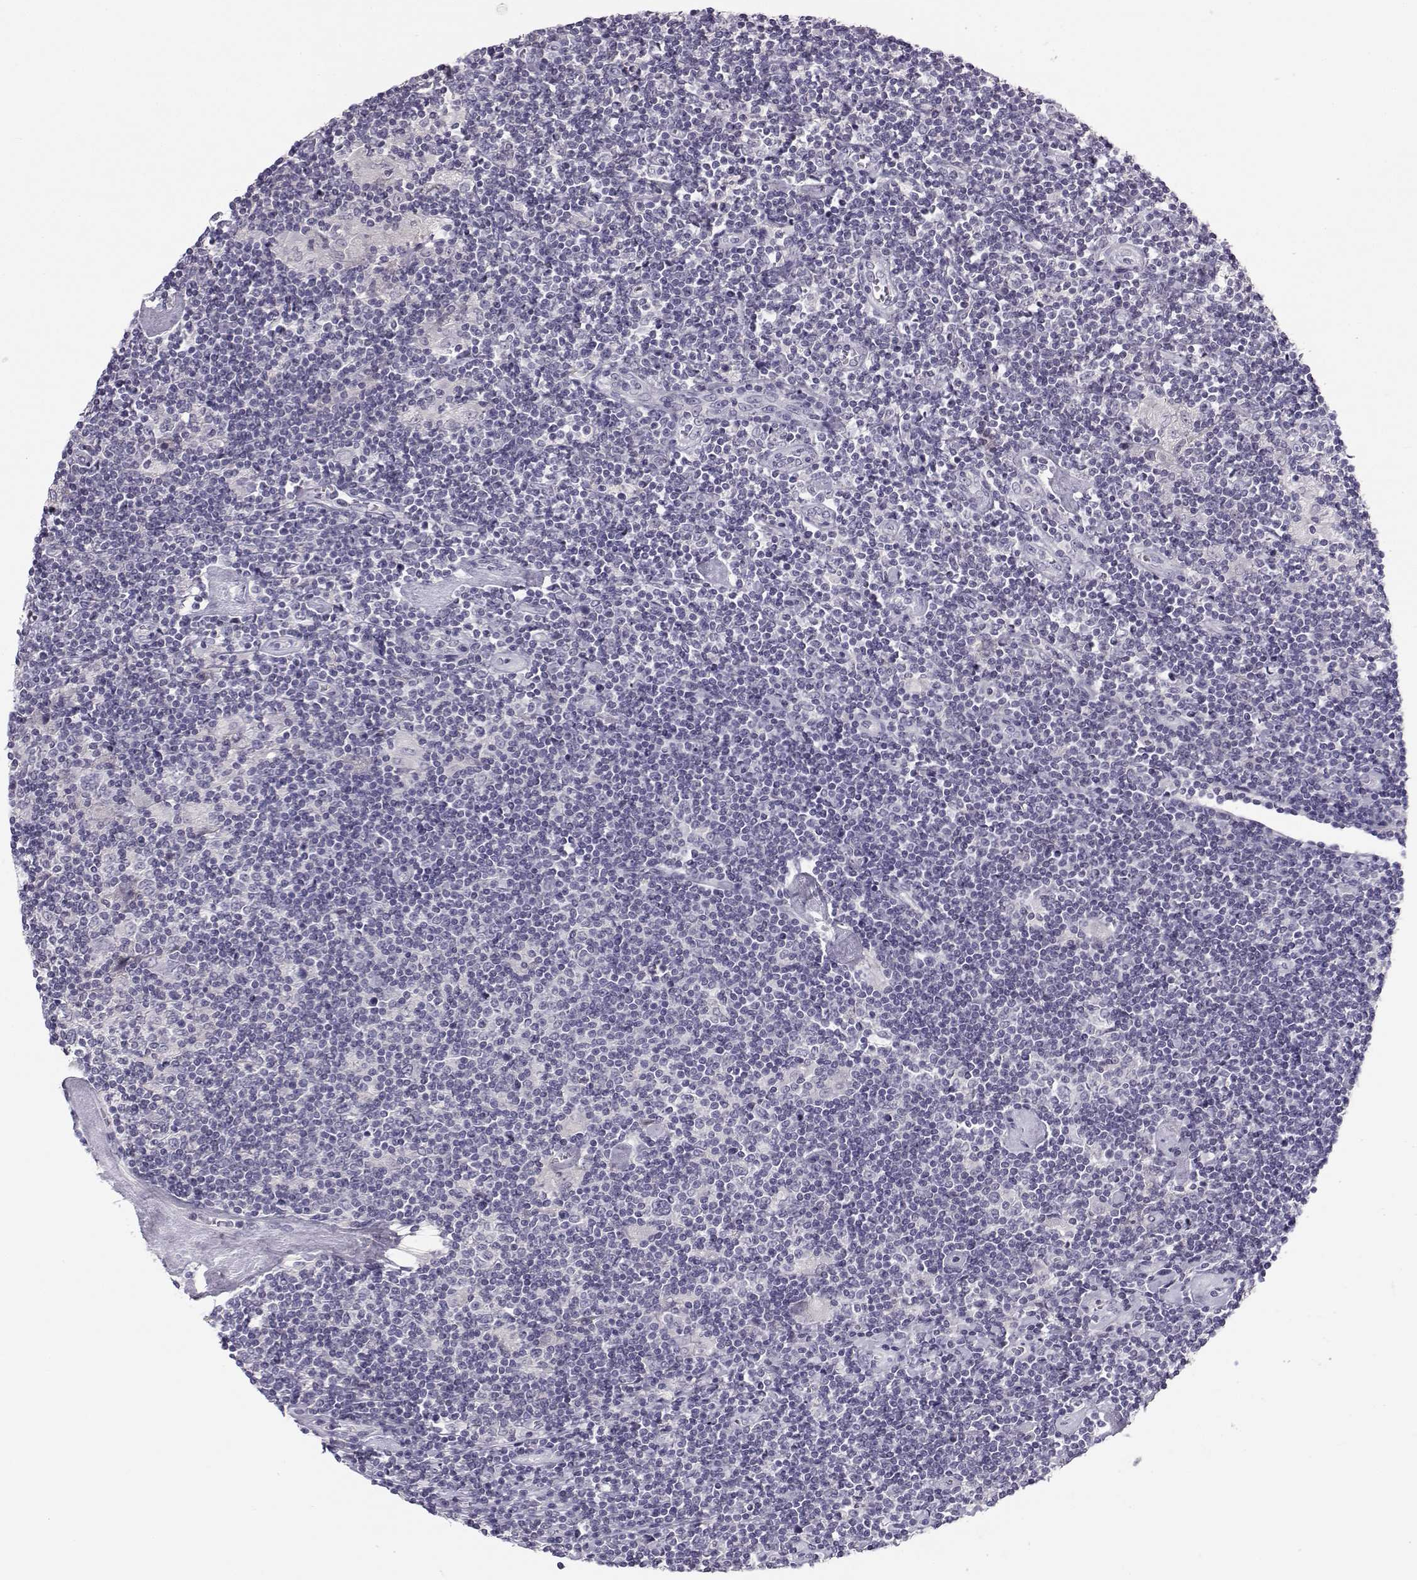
{"staining": {"intensity": "negative", "quantity": "none", "location": "none"}, "tissue": "lymphoma", "cell_type": "Tumor cells", "image_type": "cancer", "snomed": [{"axis": "morphology", "description": "Hodgkin's disease, NOS"}, {"axis": "topography", "description": "Lymph node"}], "caption": "Immunohistochemistry of Hodgkin's disease demonstrates no expression in tumor cells. The staining was performed using DAB to visualize the protein expression in brown, while the nuclei were stained in blue with hematoxylin (Magnification: 20x).", "gene": "MROH7", "patient": {"sex": "male", "age": 40}}